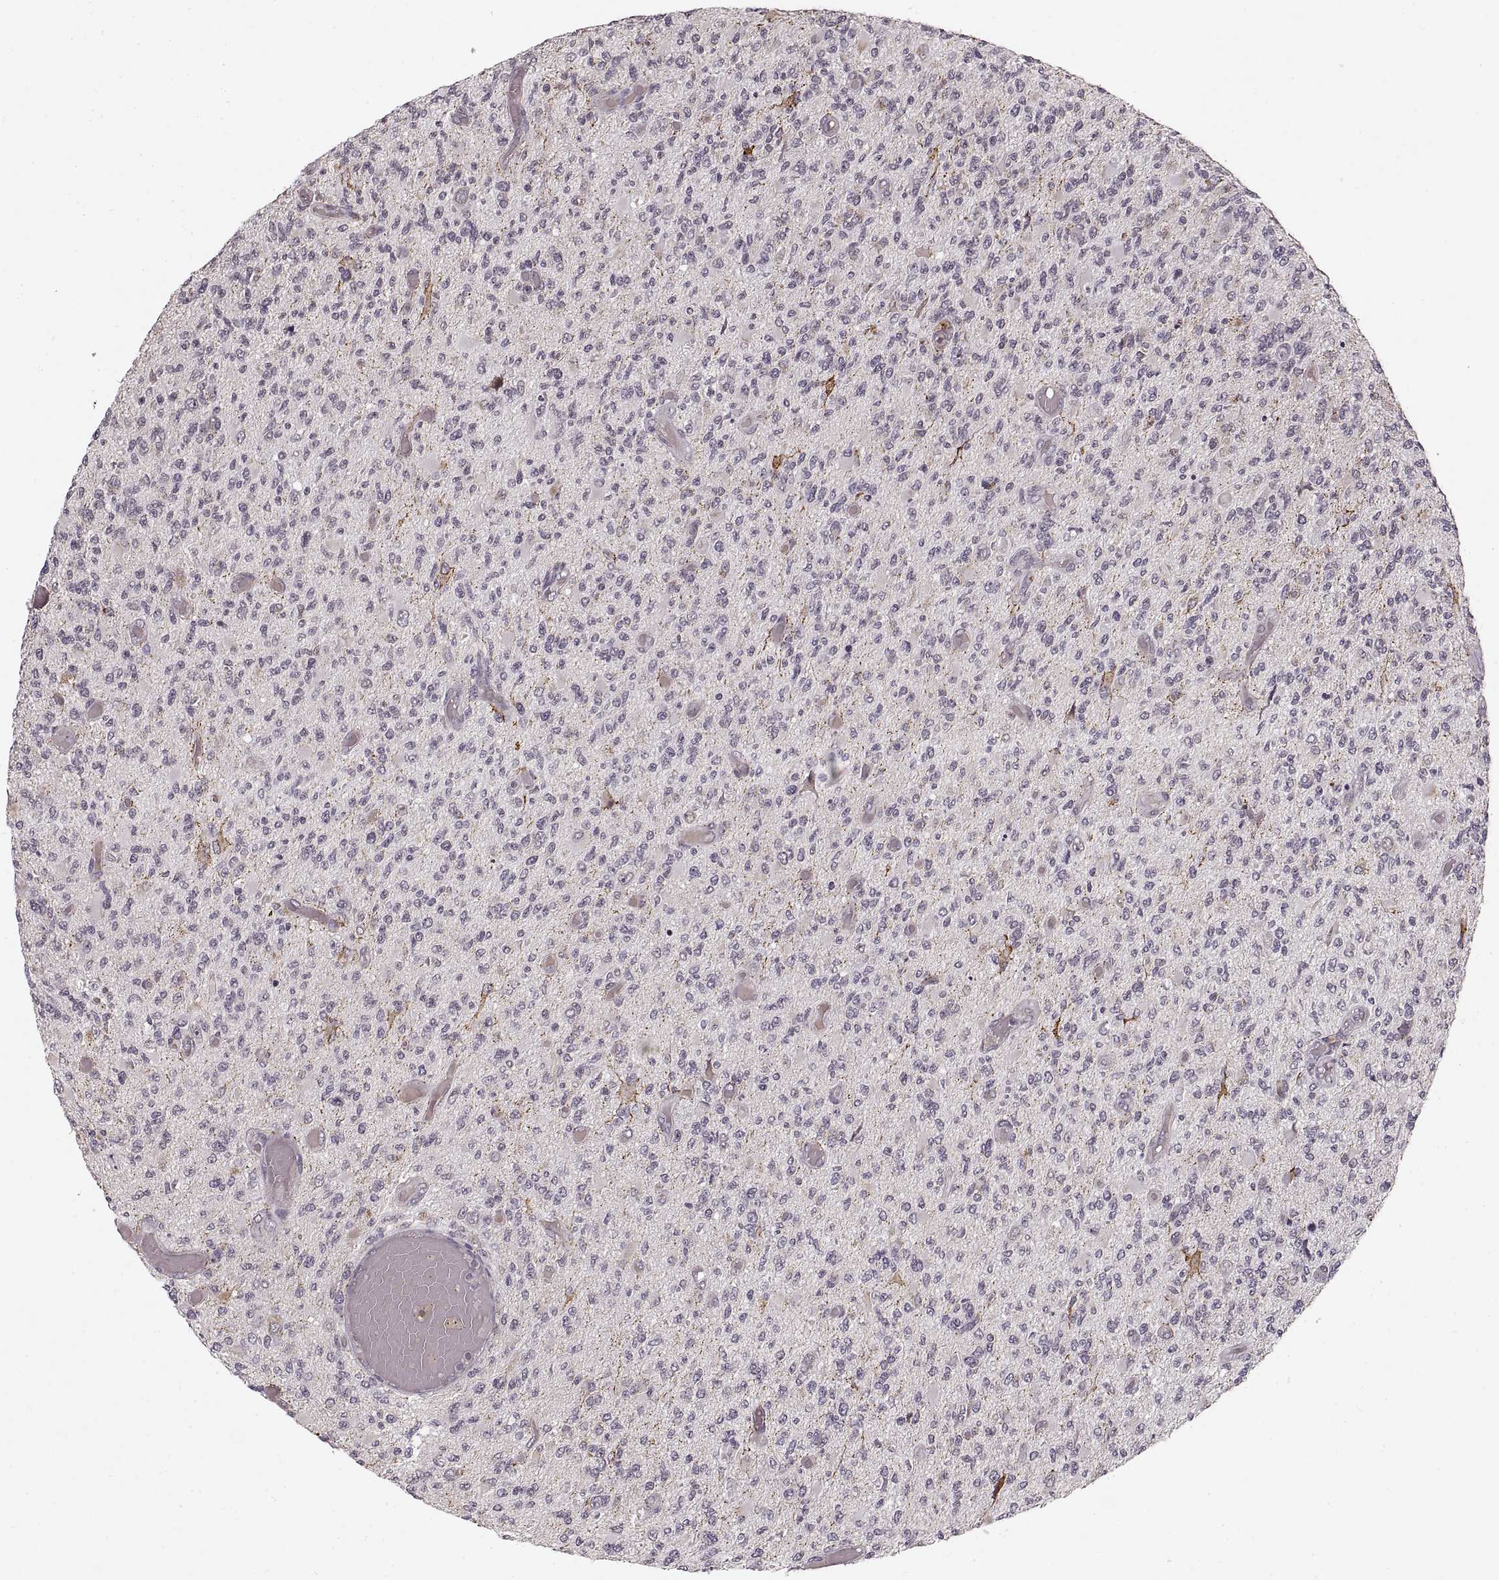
{"staining": {"intensity": "negative", "quantity": "none", "location": "none"}, "tissue": "glioma", "cell_type": "Tumor cells", "image_type": "cancer", "snomed": [{"axis": "morphology", "description": "Glioma, malignant, High grade"}, {"axis": "topography", "description": "Brain"}], "caption": "Malignant high-grade glioma was stained to show a protein in brown. There is no significant staining in tumor cells. (DAB (3,3'-diaminobenzidine) IHC, high magnification).", "gene": "ASIC3", "patient": {"sex": "female", "age": 63}}